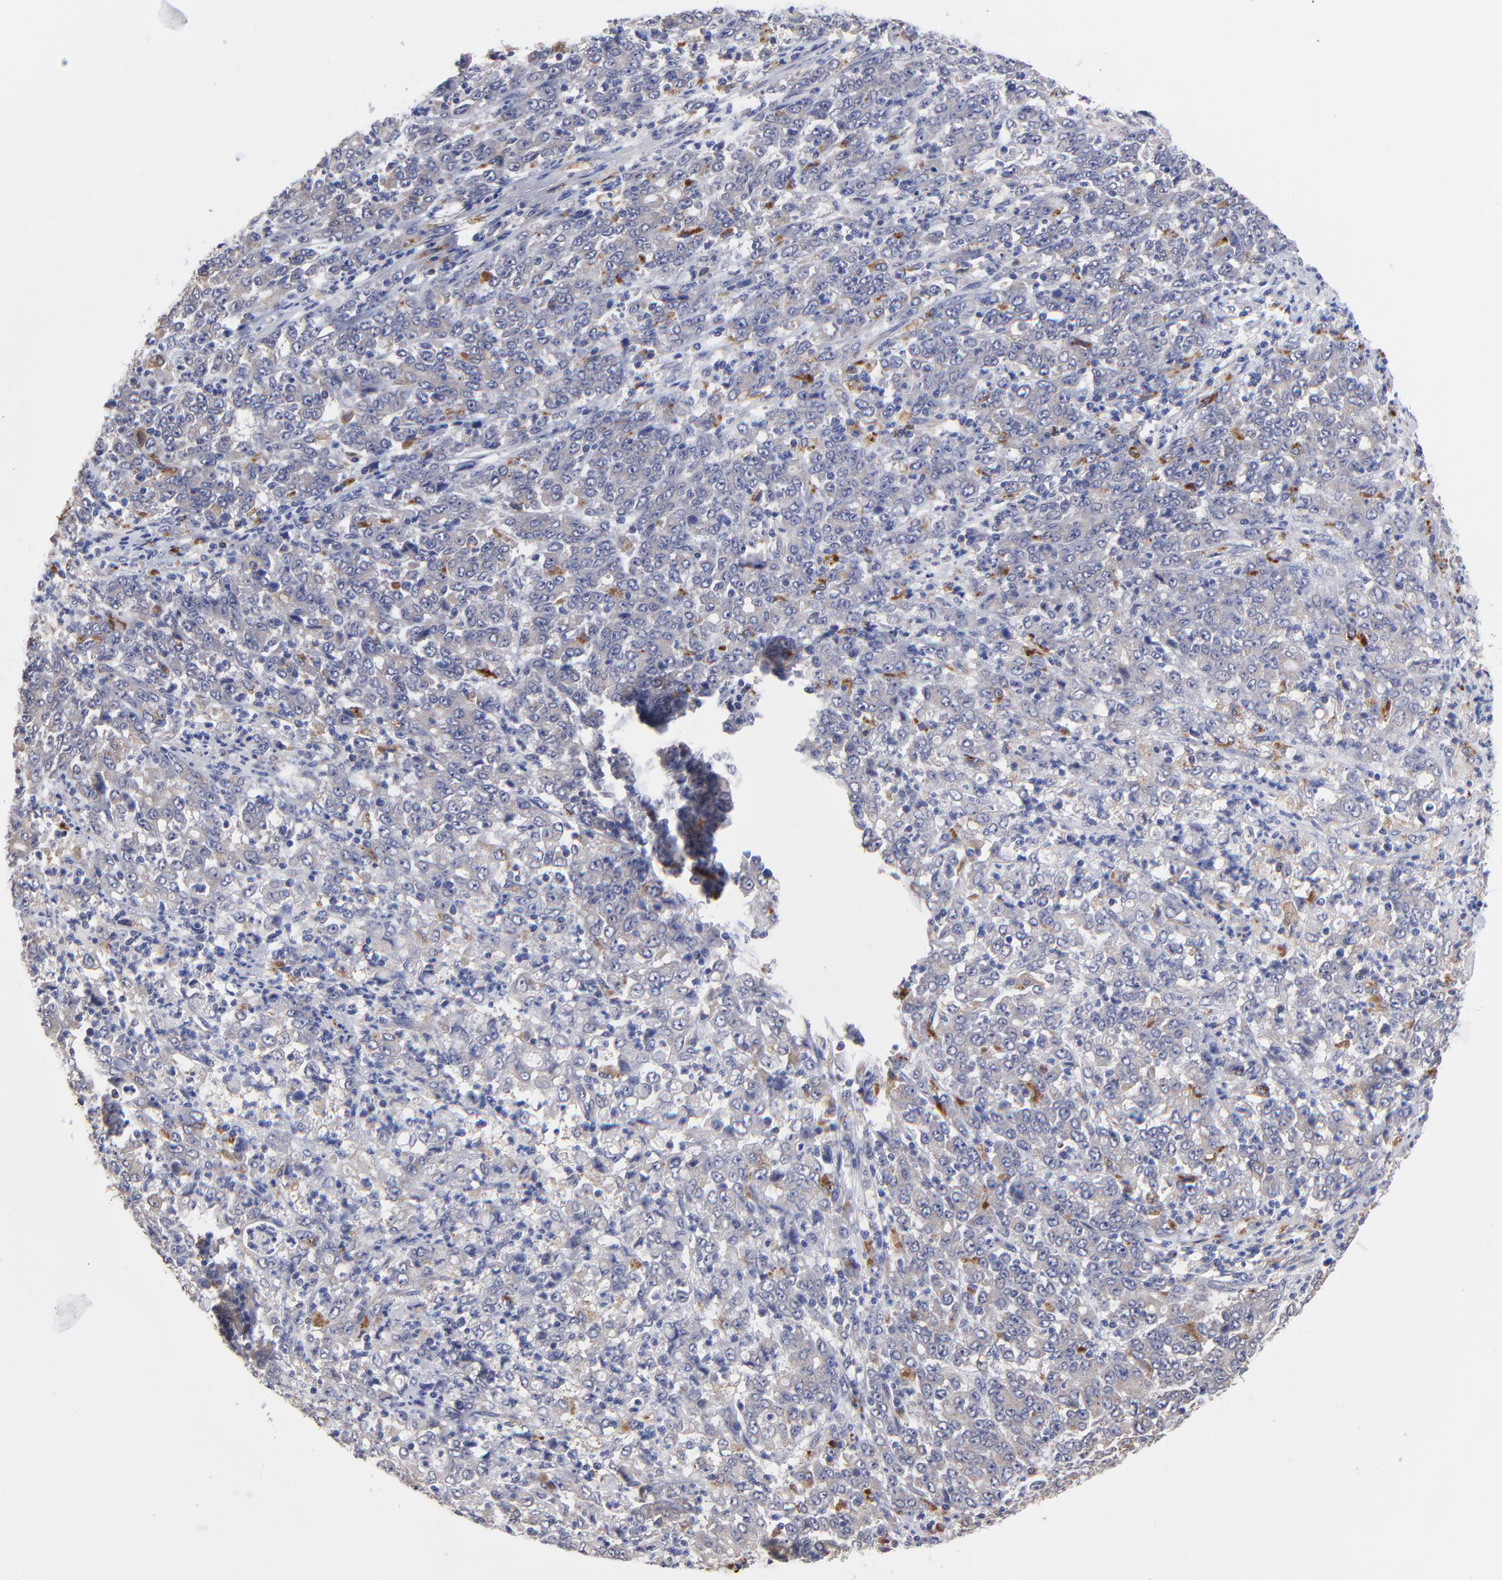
{"staining": {"intensity": "weak", "quantity": "<25%", "location": "cytoplasmic/membranous"}, "tissue": "stomach cancer", "cell_type": "Tumor cells", "image_type": "cancer", "snomed": [{"axis": "morphology", "description": "Adenocarcinoma, NOS"}, {"axis": "topography", "description": "Stomach, lower"}], "caption": "Tumor cells show no significant positivity in stomach cancer (adenocarcinoma).", "gene": "PDE4B", "patient": {"sex": "female", "age": 71}}